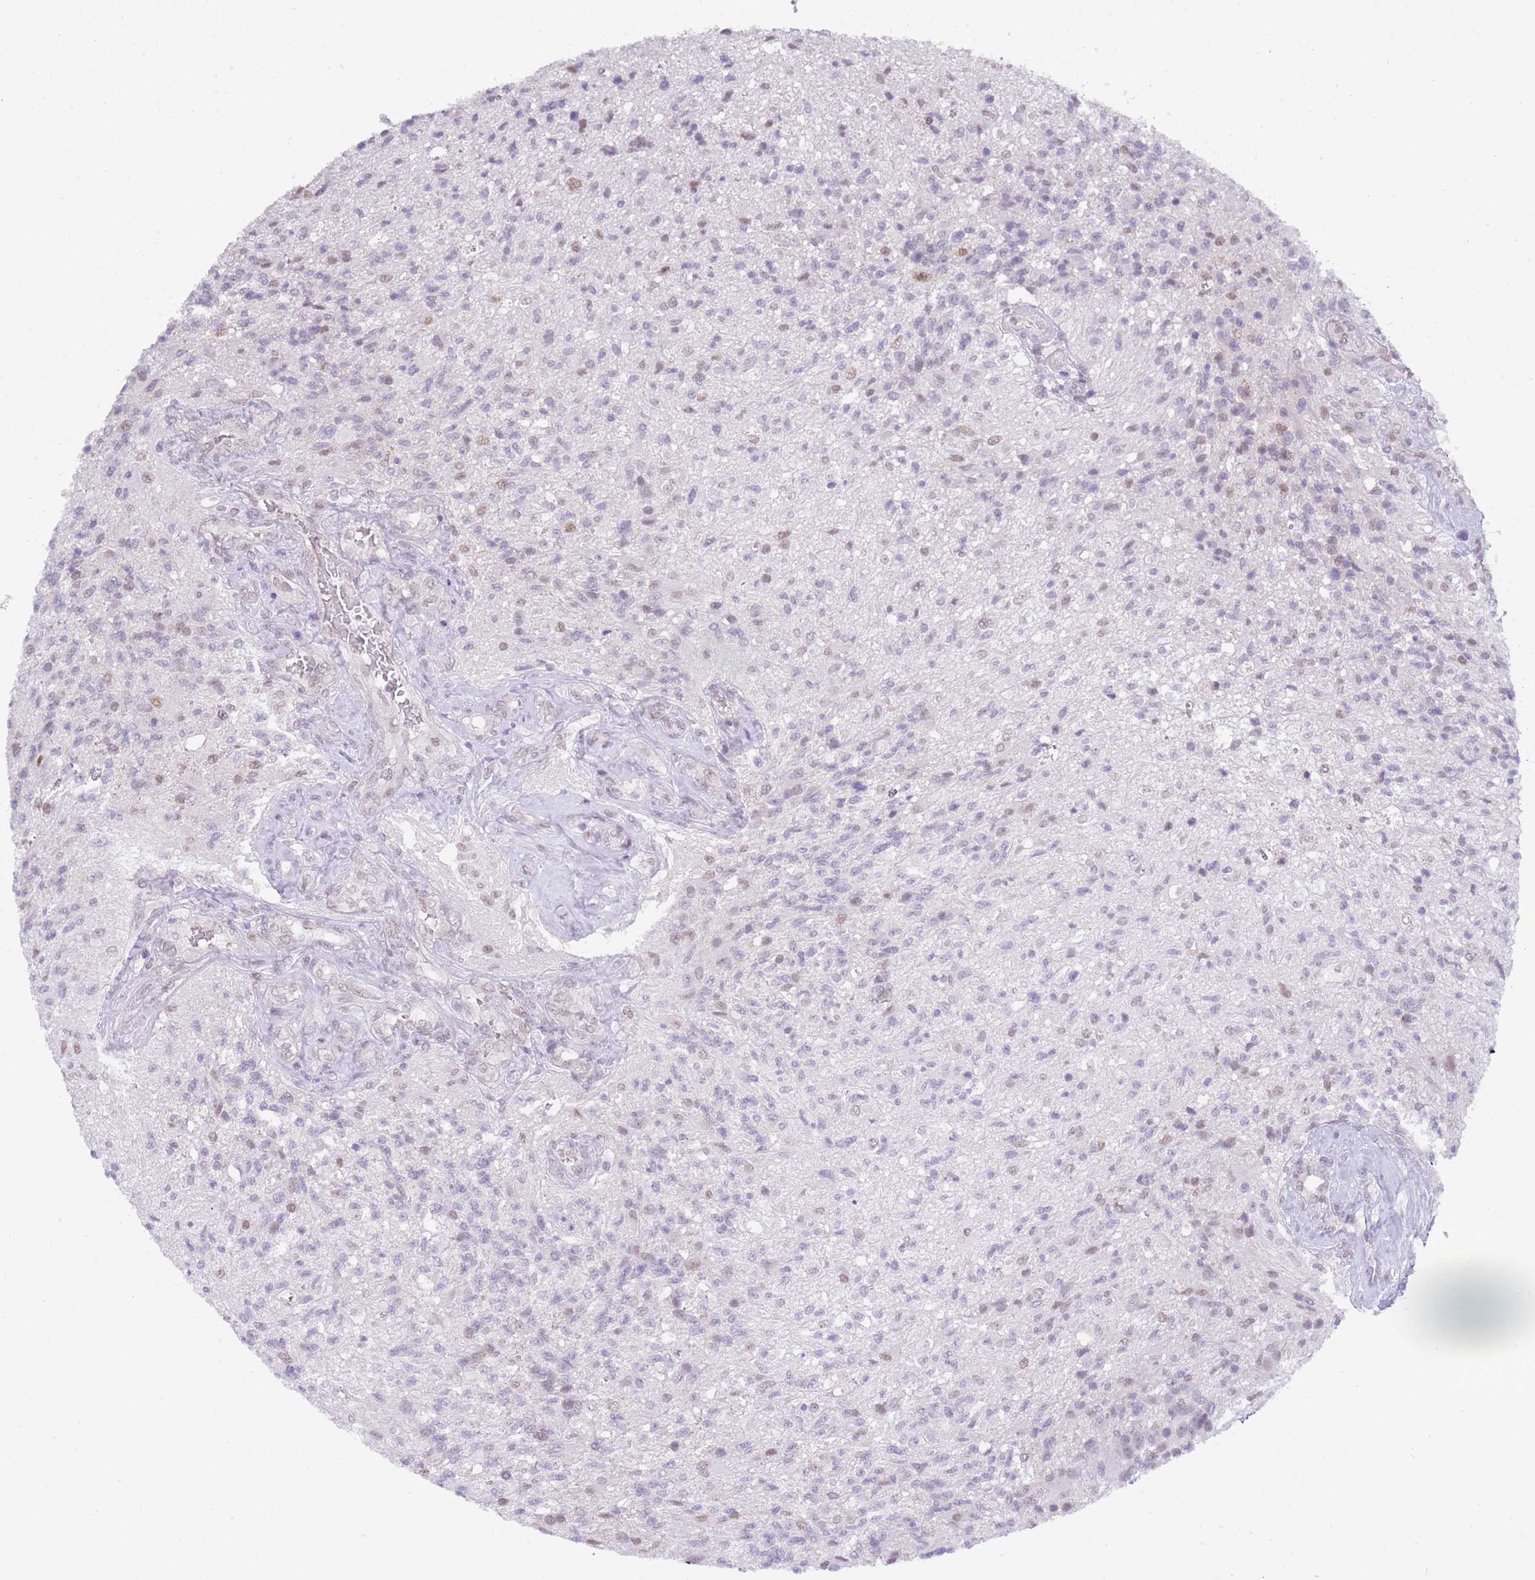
{"staining": {"intensity": "negative", "quantity": "none", "location": "none"}, "tissue": "glioma", "cell_type": "Tumor cells", "image_type": "cancer", "snomed": [{"axis": "morphology", "description": "Glioma, malignant, High grade"}, {"axis": "topography", "description": "Brain"}], "caption": "DAB immunohistochemical staining of human malignant glioma (high-grade) demonstrates no significant expression in tumor cells.", "gene": "SEPHS2", "patient": {"sex": "male", "age": 56}}